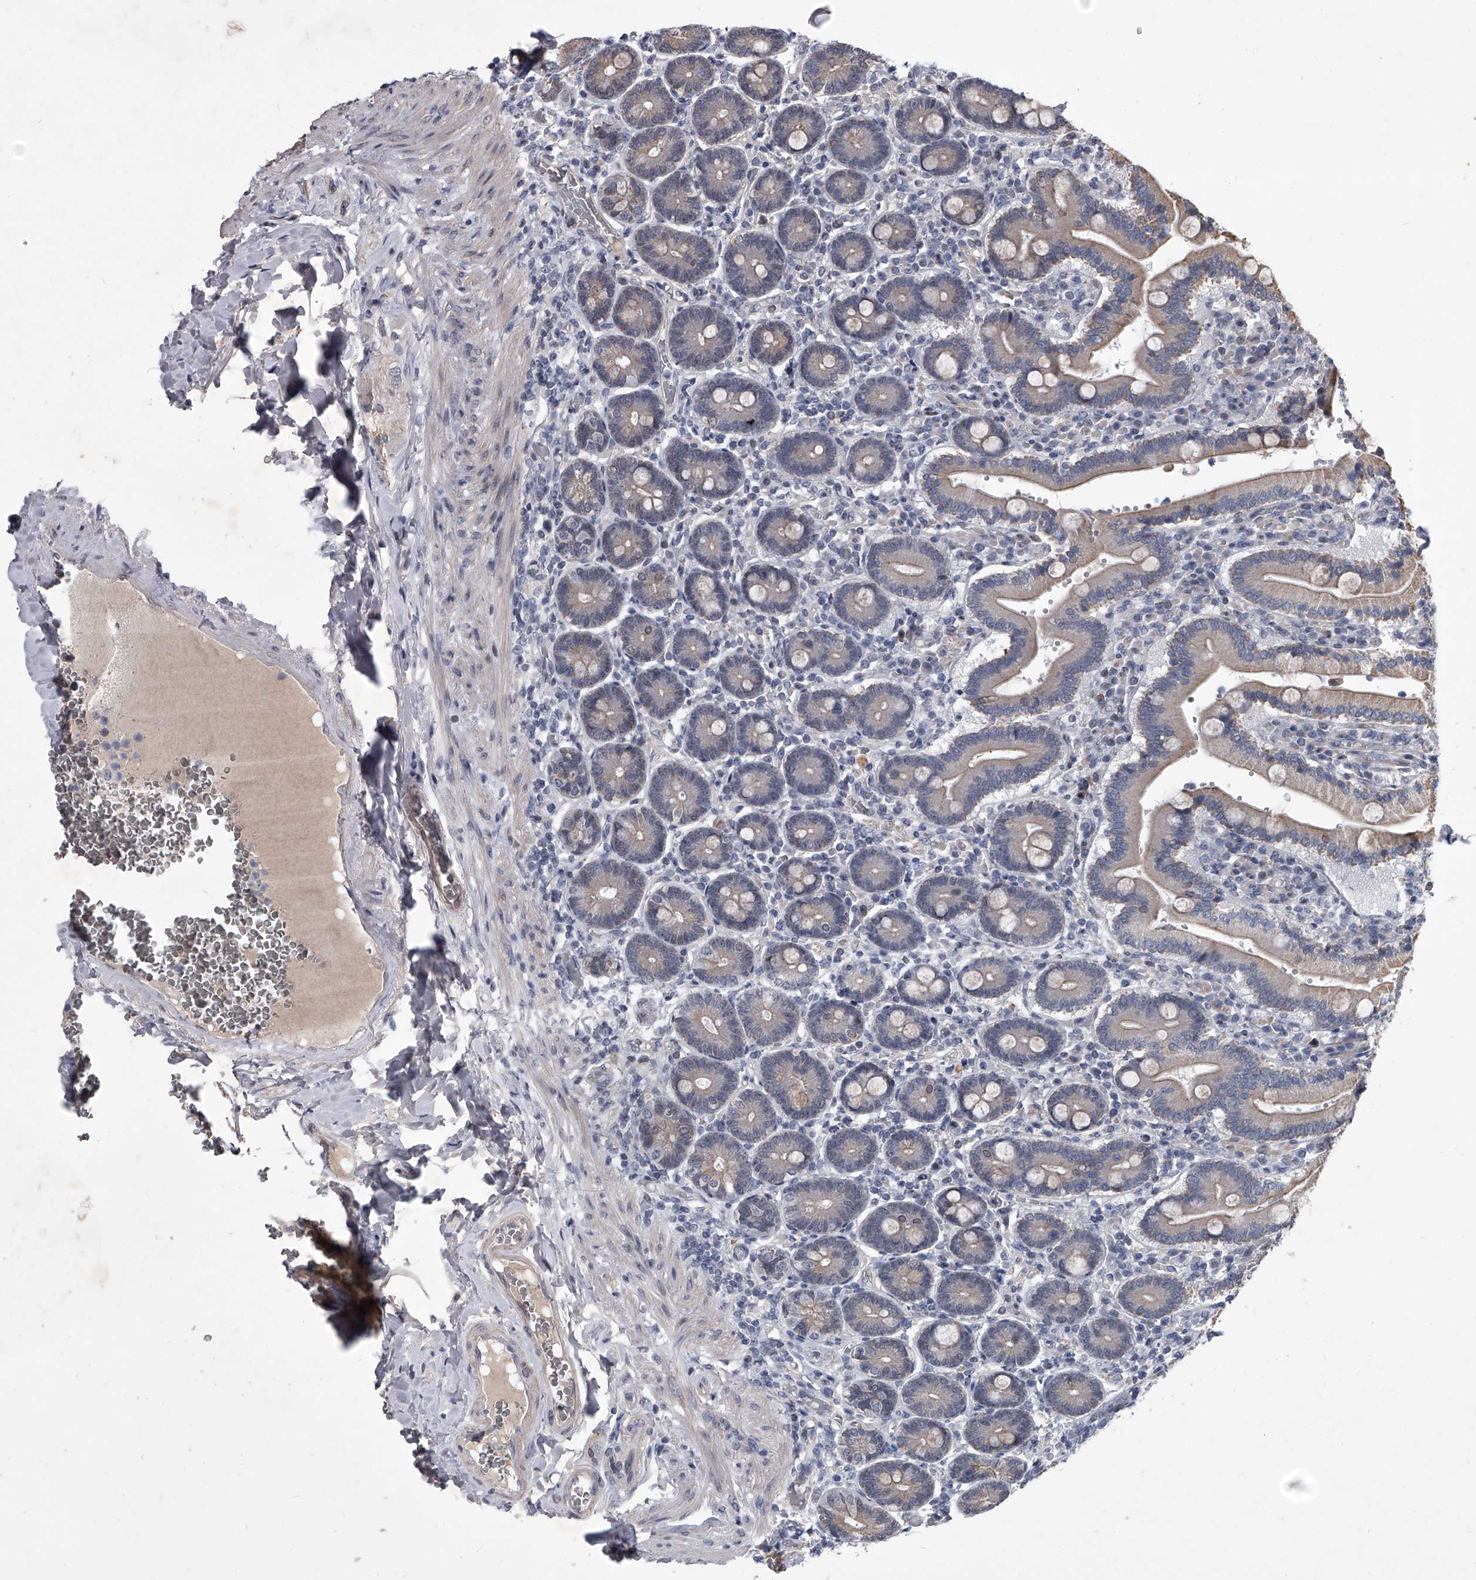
{"staining": {"intensity": "weak", "quantity": "25%-75%", "location": "cytoplasmic/membranous"}, "tissue": "duodenum", "cell_type": "Glandular cells", "image_type": "normal", "snomed": [{"axis": "morphology", "description": "Normal tissue, NOS"}, {"axis": "topography", "description": "Duodenum"}], "caption": "Duodenum stained for a protein (brown) shows weak cytoplasmic/membranous positive staining in about 25%-75% of glandular cells.", "gene": "ZNF76", "patient": {"sex": "female", "age": 62}}